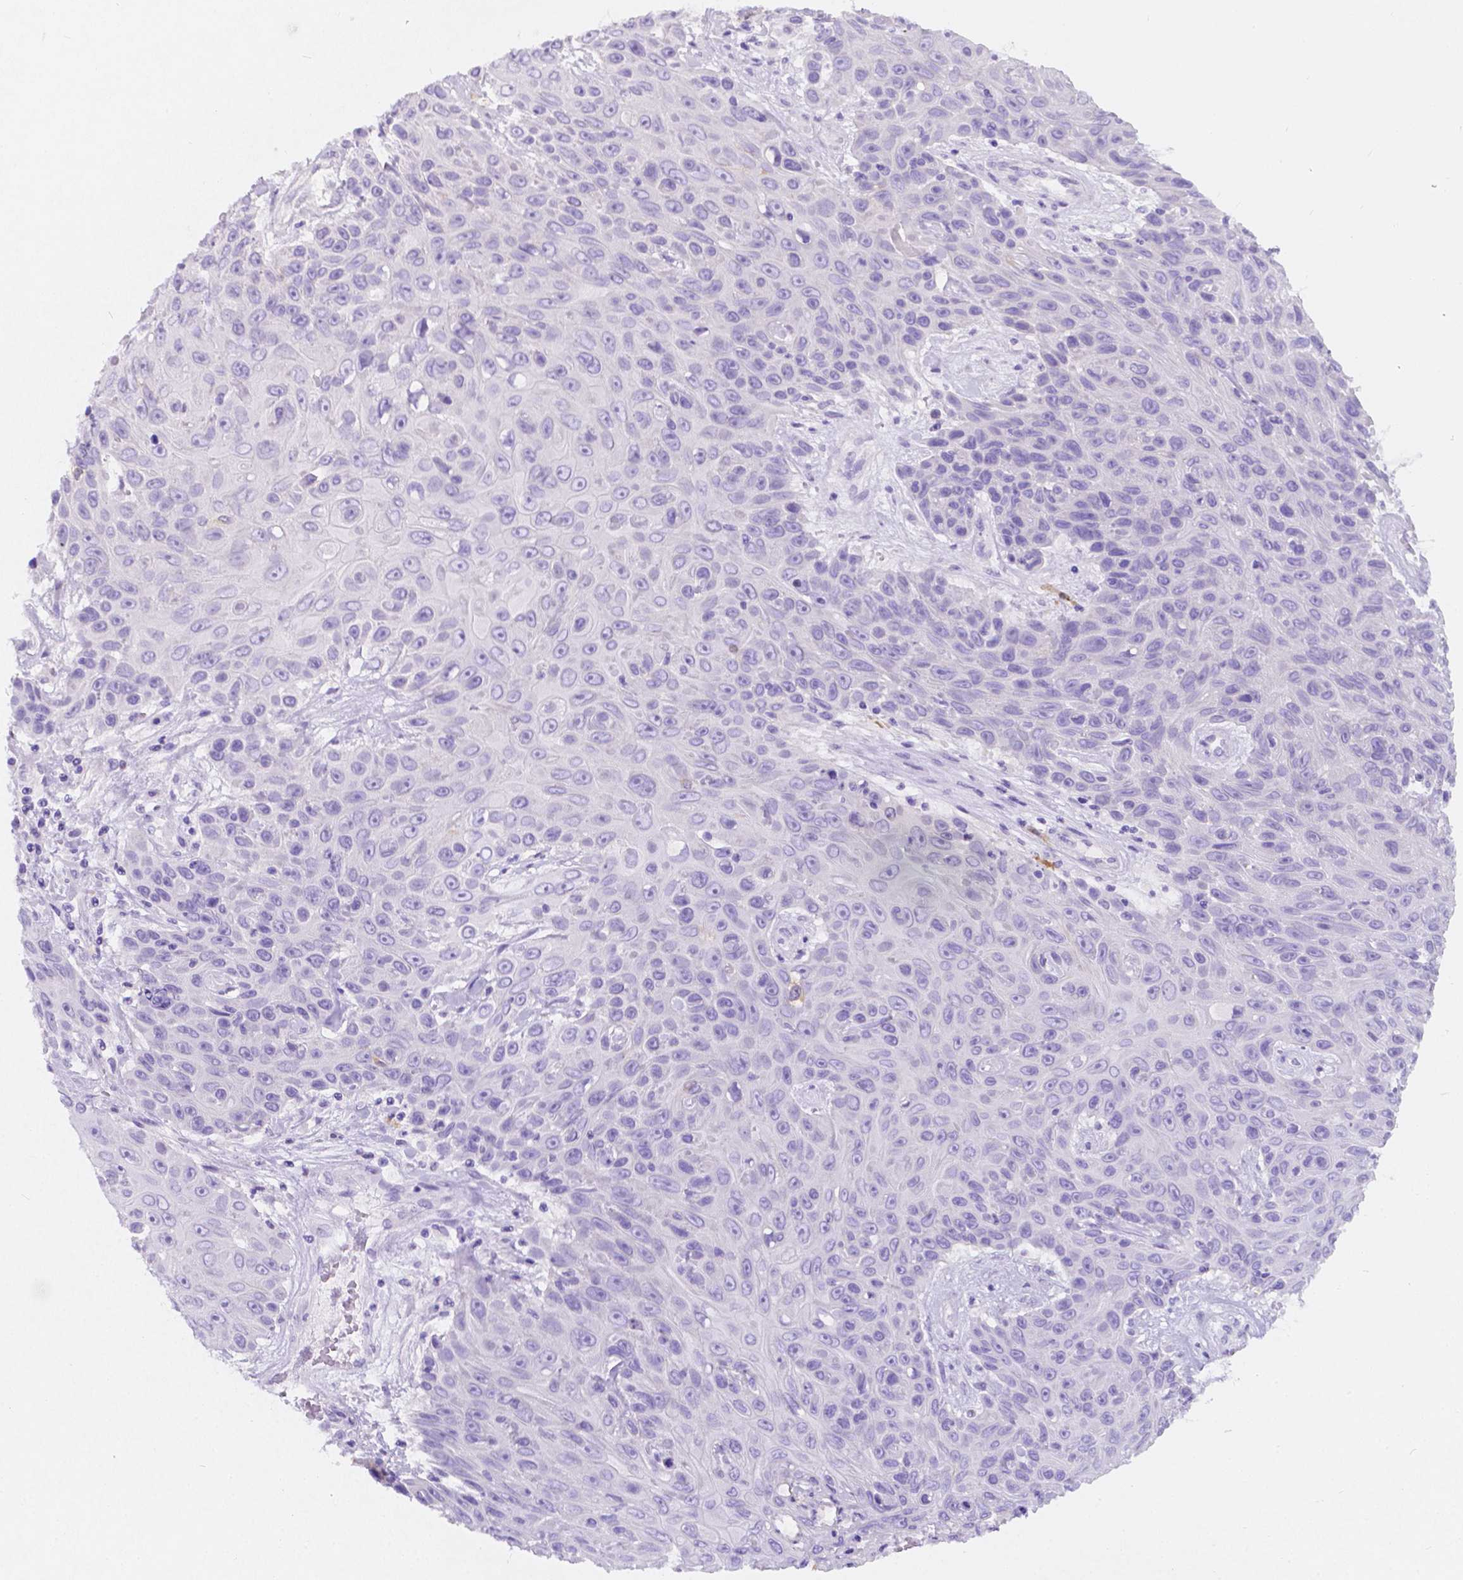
{"staining": {"intensity": "negative", "quantity": "none", "location": "none"}, "tissue": "skin cancer", "cell_type": "Tumor cells", "image_type": "cancer", "snomed": [{"axis": "morphology", "description": "Squamous cell carcinoma, NOS"}, {"axis": "topography", "description": "Skin"}], "caption": "Immunohistochemistry (IHC) photomicrograph of human squamous cell carcinoma (skin) stained for a protein (brown), which shows no positivity in tumor cells.", "gene": "GNAO1", "patient": {"sex": "male", "age": 82}}